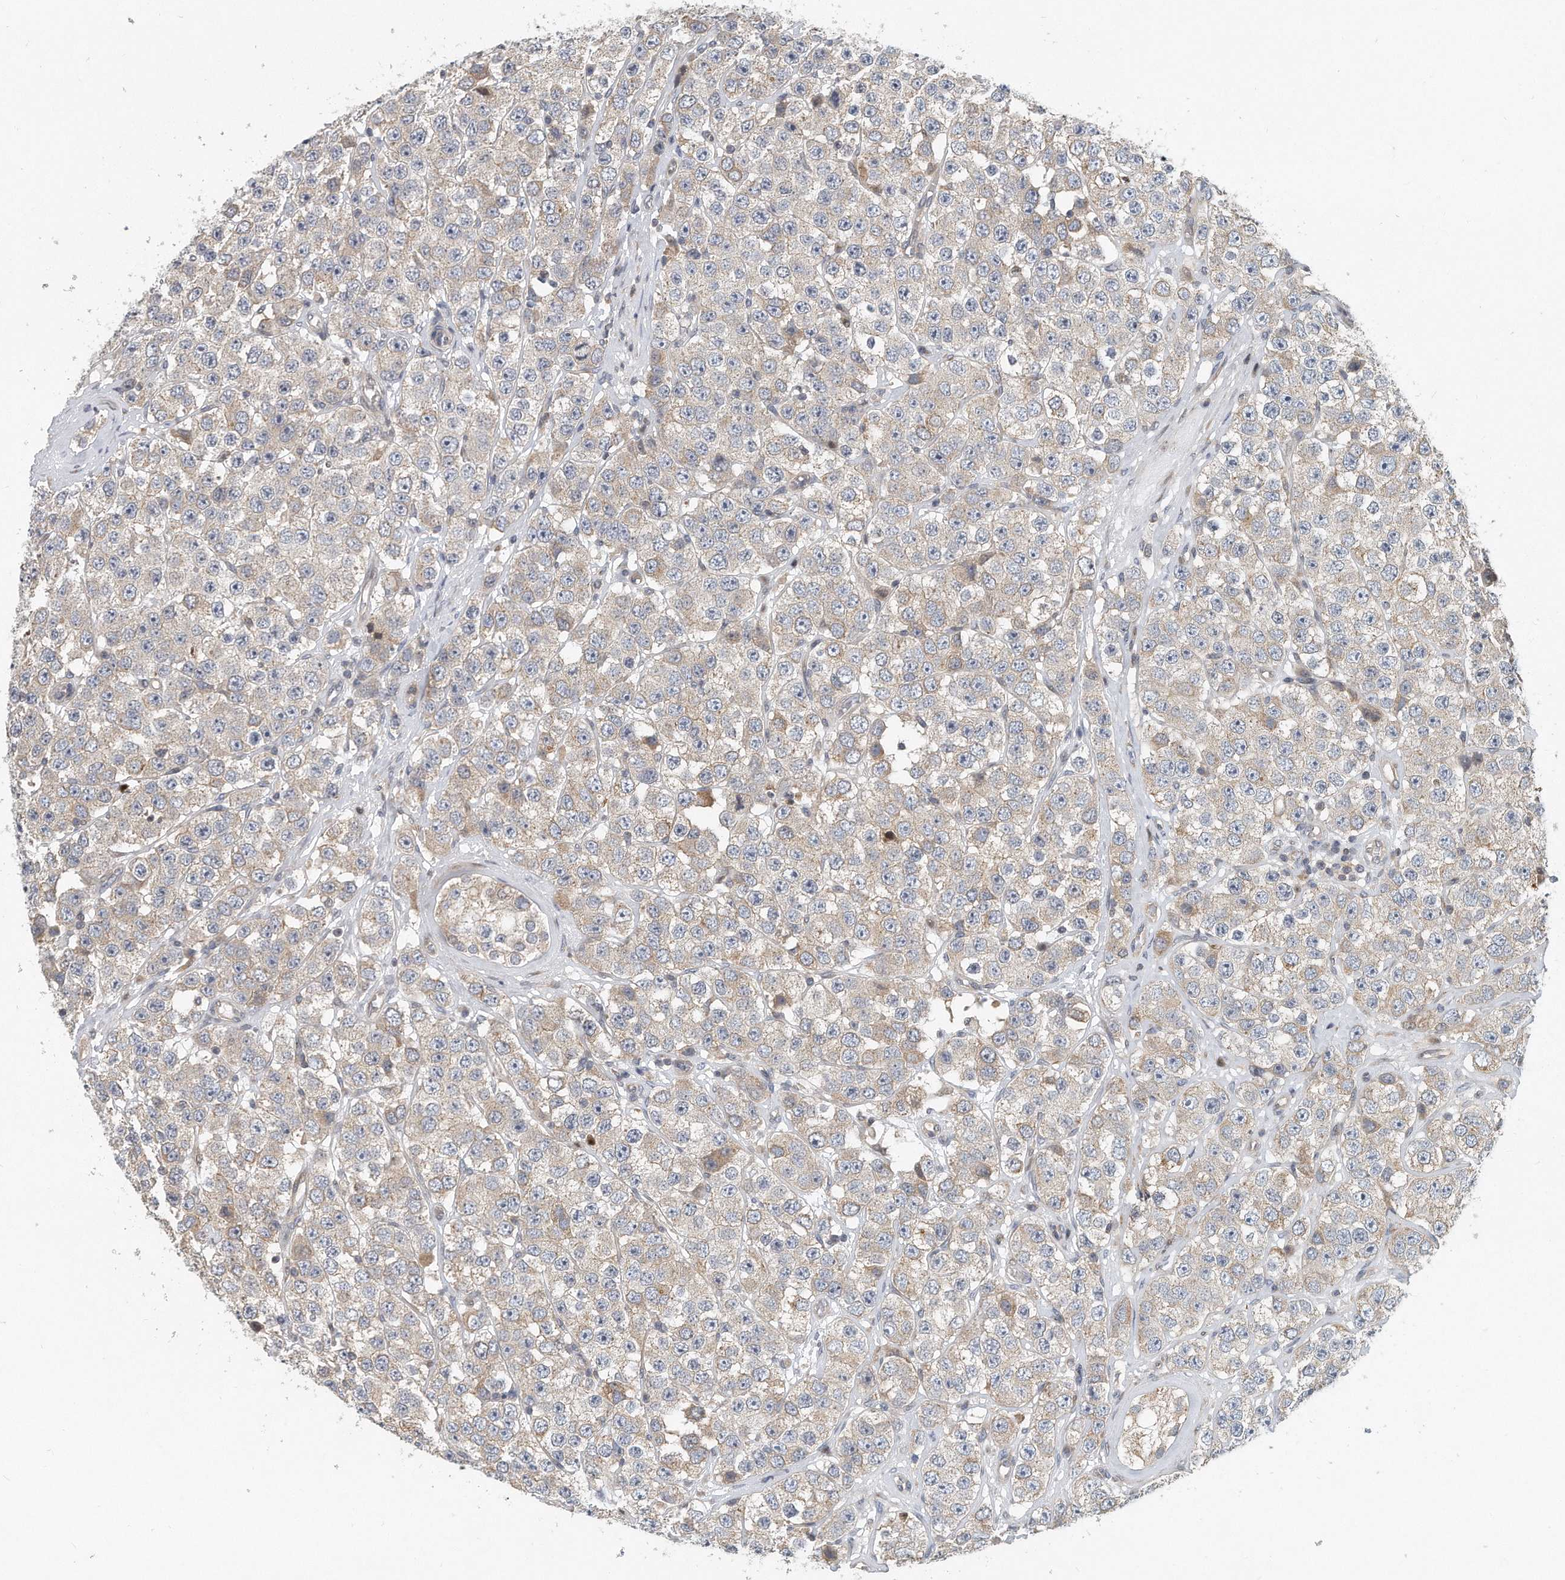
{"staining": {"intensity": "weak", "quantity": "25%-75%", "location": "cytoplasmic/membranous"}, "tissue": "testis cancer", "cell_type": "Tumor cells", "image_type": "cancer", "snomed": [{"axis": "morphology", "description": "Seminoma, NOS"}, {"axis": "topography", "description": "Testis"}], "caption": "Protein expression analysis of seminoma (testis) exhibits weak cytoplasmic/membranous staining in approximately 25%-75% of tumor cells. (Brightfield microscopy of DAB IHC at high magnification).", "gene": "PCDH8", "patient": {"sex": "male", "age": 28}}